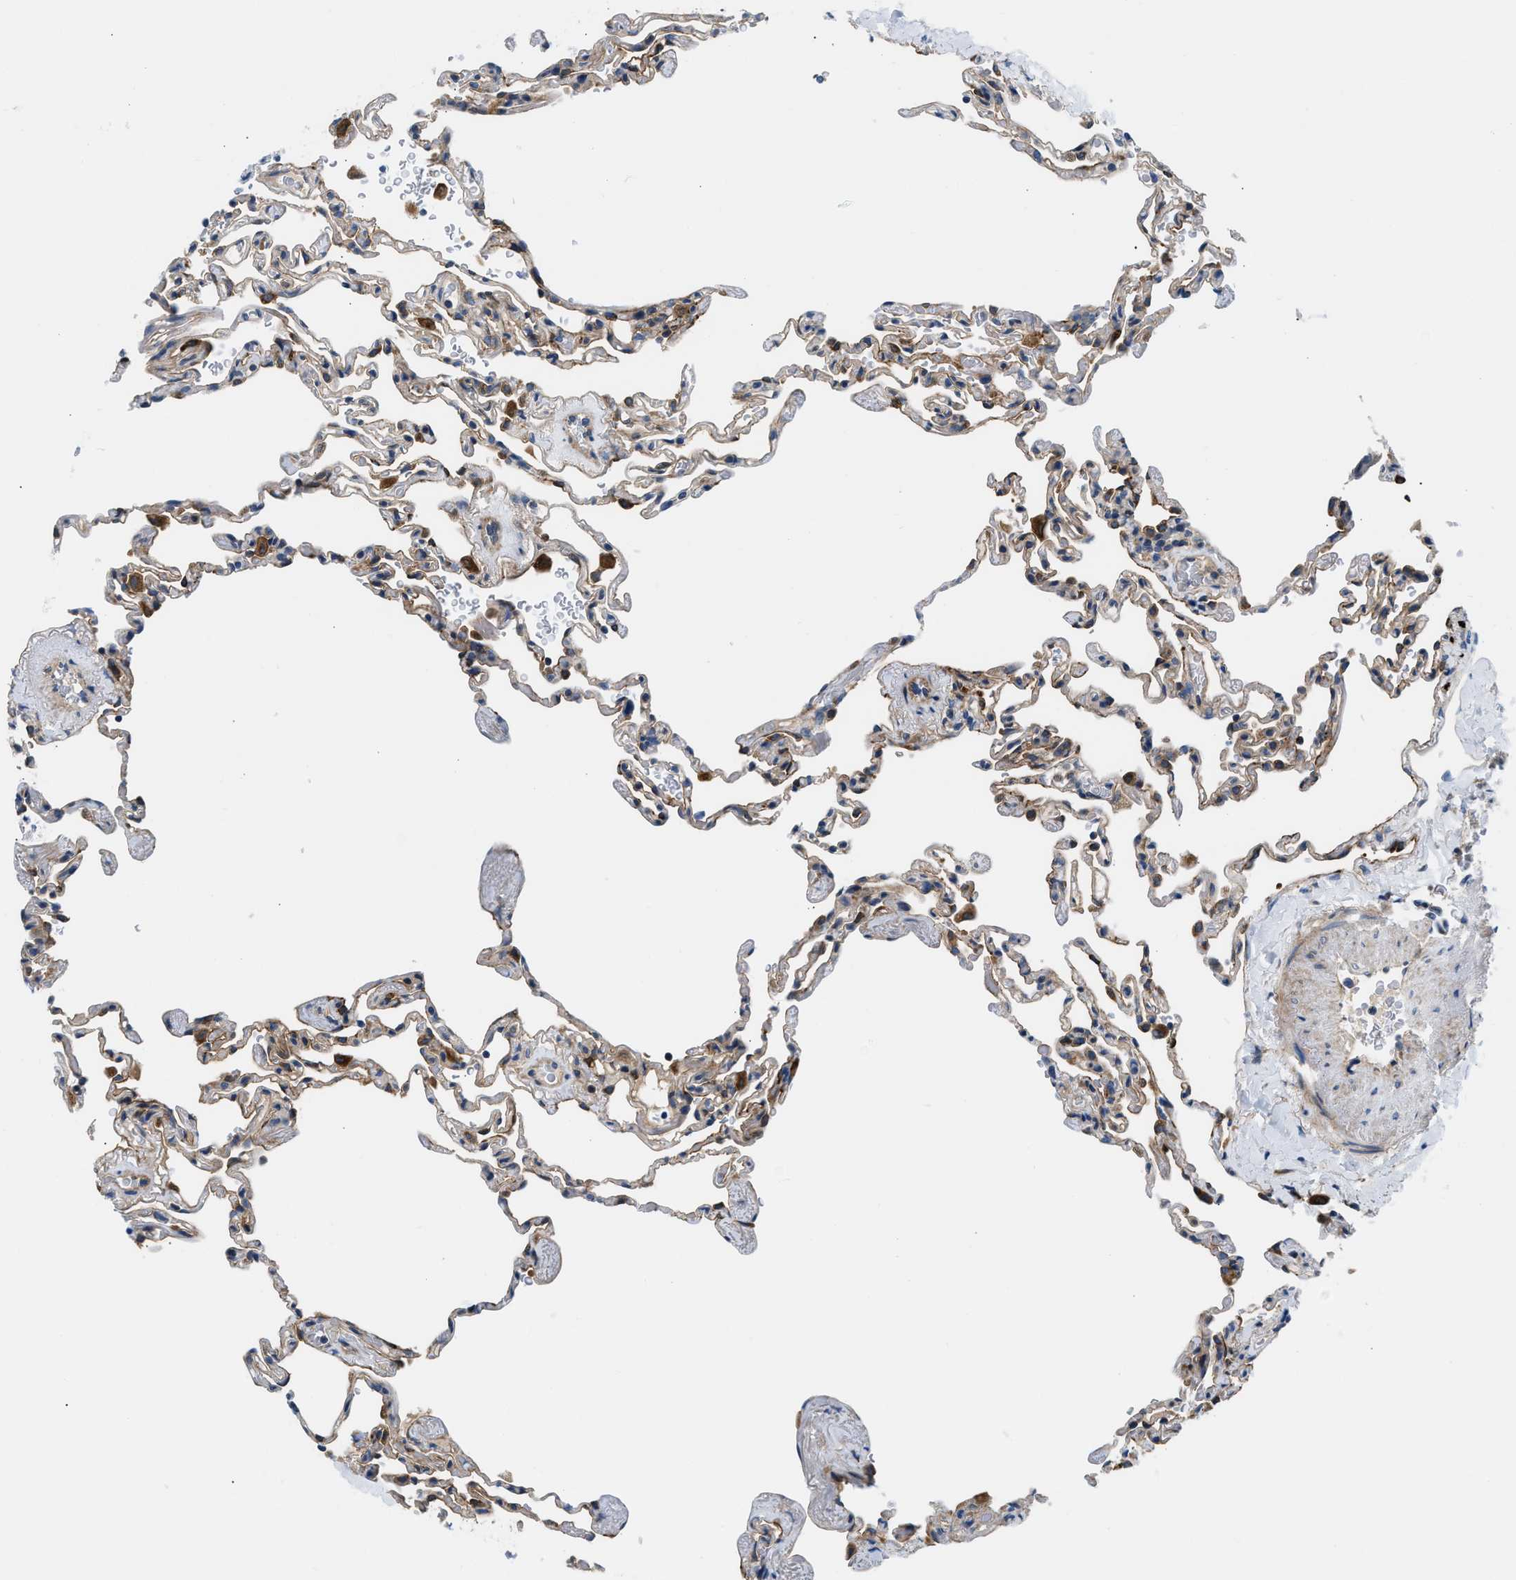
{"staining": {"intensity": "moderate", "quantity": "<25%", "location": "cytoplasmic/membranous"}, "tissue": "lung", "cell_type": "Alveolar cells", "image_type": "normal", "snomed": [{"axis": "morphology", "description": "Normal tissue, NOS"}, {"axis": "topography", "description": "Lung"}], "caption": "DAB immunohistochemical staining of unremarkable lung demonstrates moderate cytoplasmic/membranous protein staining in approximately <25% of alveolar cells.", "gene": "LPIN2", "patient": {"sex": "male", "age": 59}}